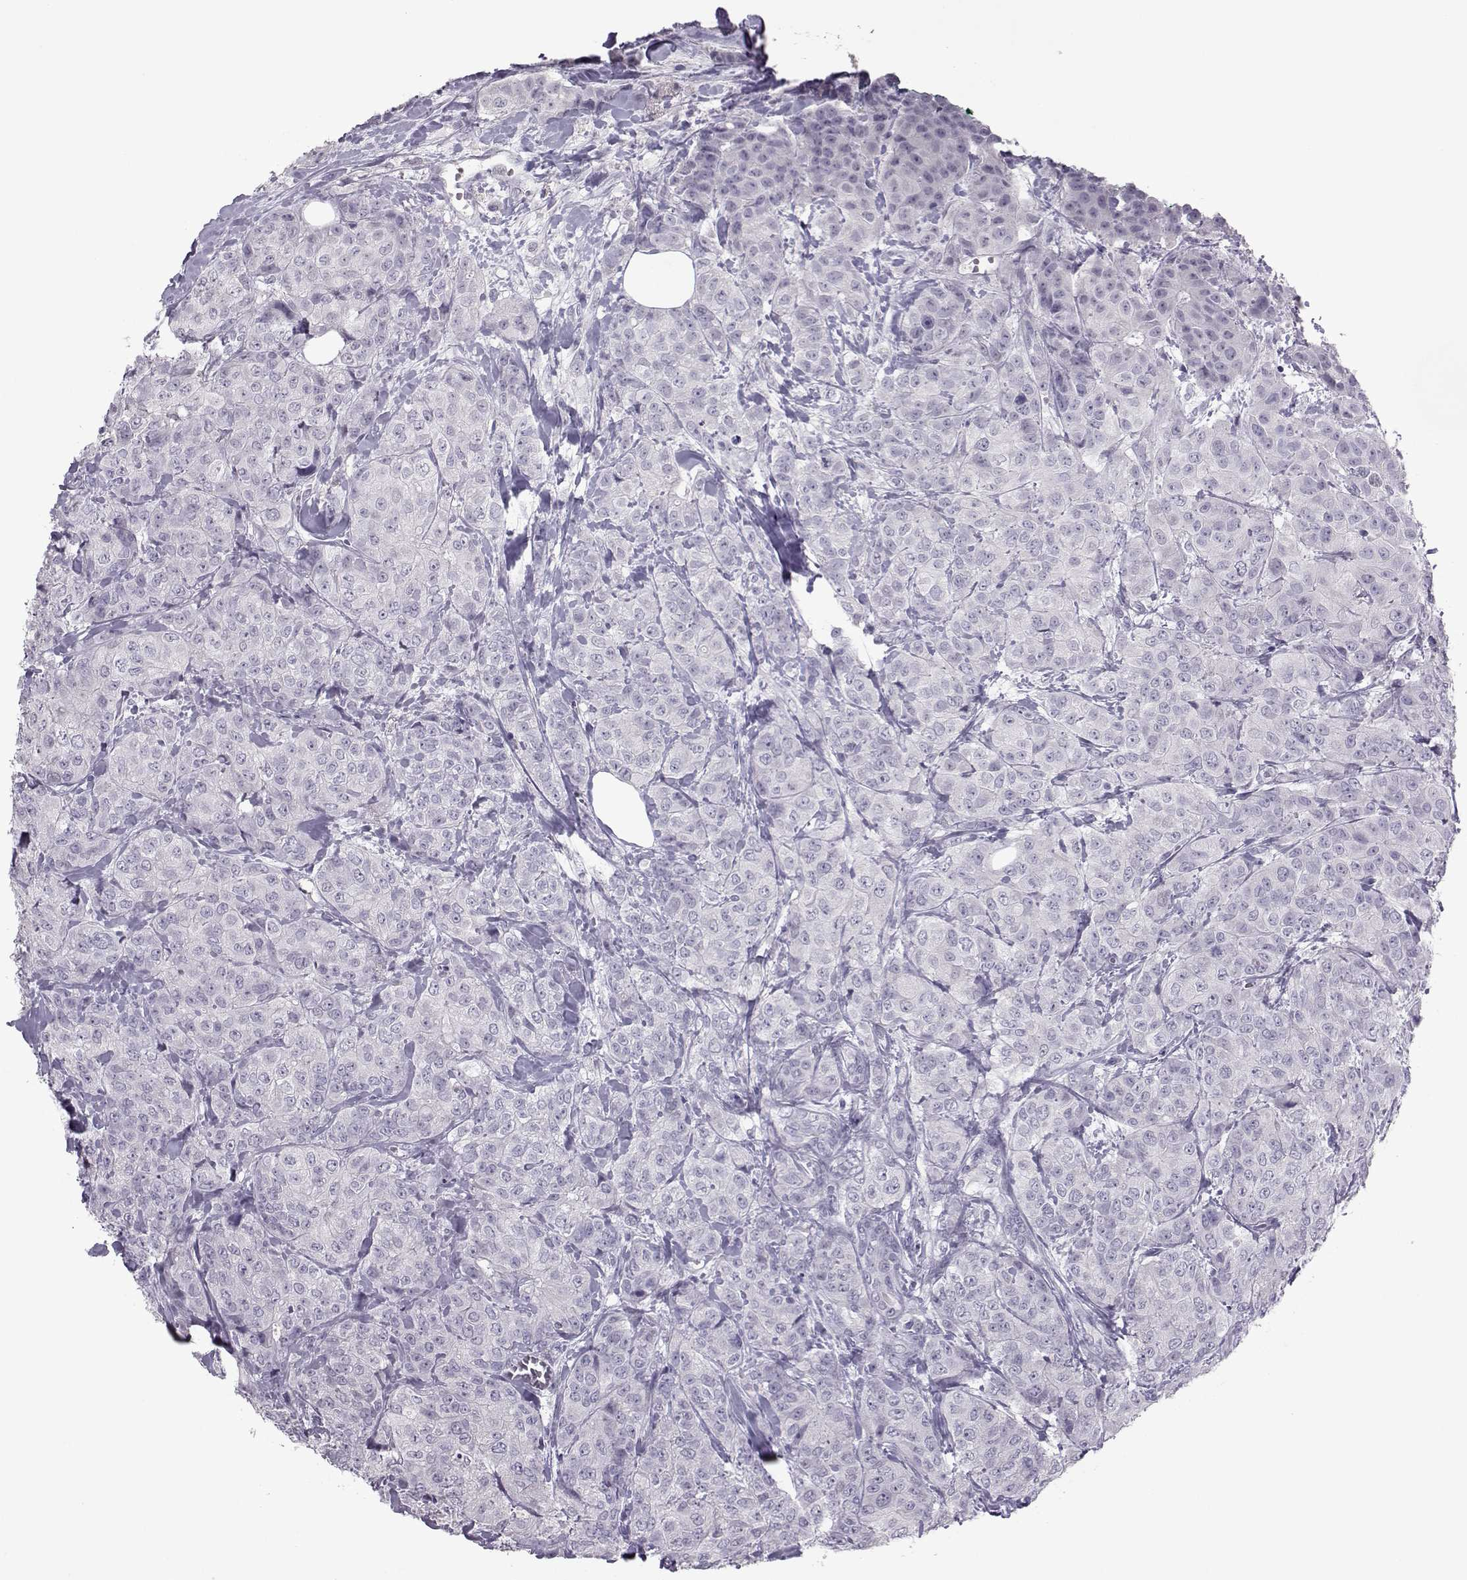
{"staining": {"intensity": "negative", "quantity": "none", "location": "none"}, "tissue": "breast cancer", "cell_type": "Tumor cells", "image_type": "cancer", "snomed": [{"axis": "morphology", "description": "Duct carcinoma"}, {"axis": "topography", "description": "Breast"}], "caption": "A histopathology image of human breast cancer is negative for staining in tumor cells.", "gene": "ASRGL1", "patient": {"sex": "female", "age": 43}}